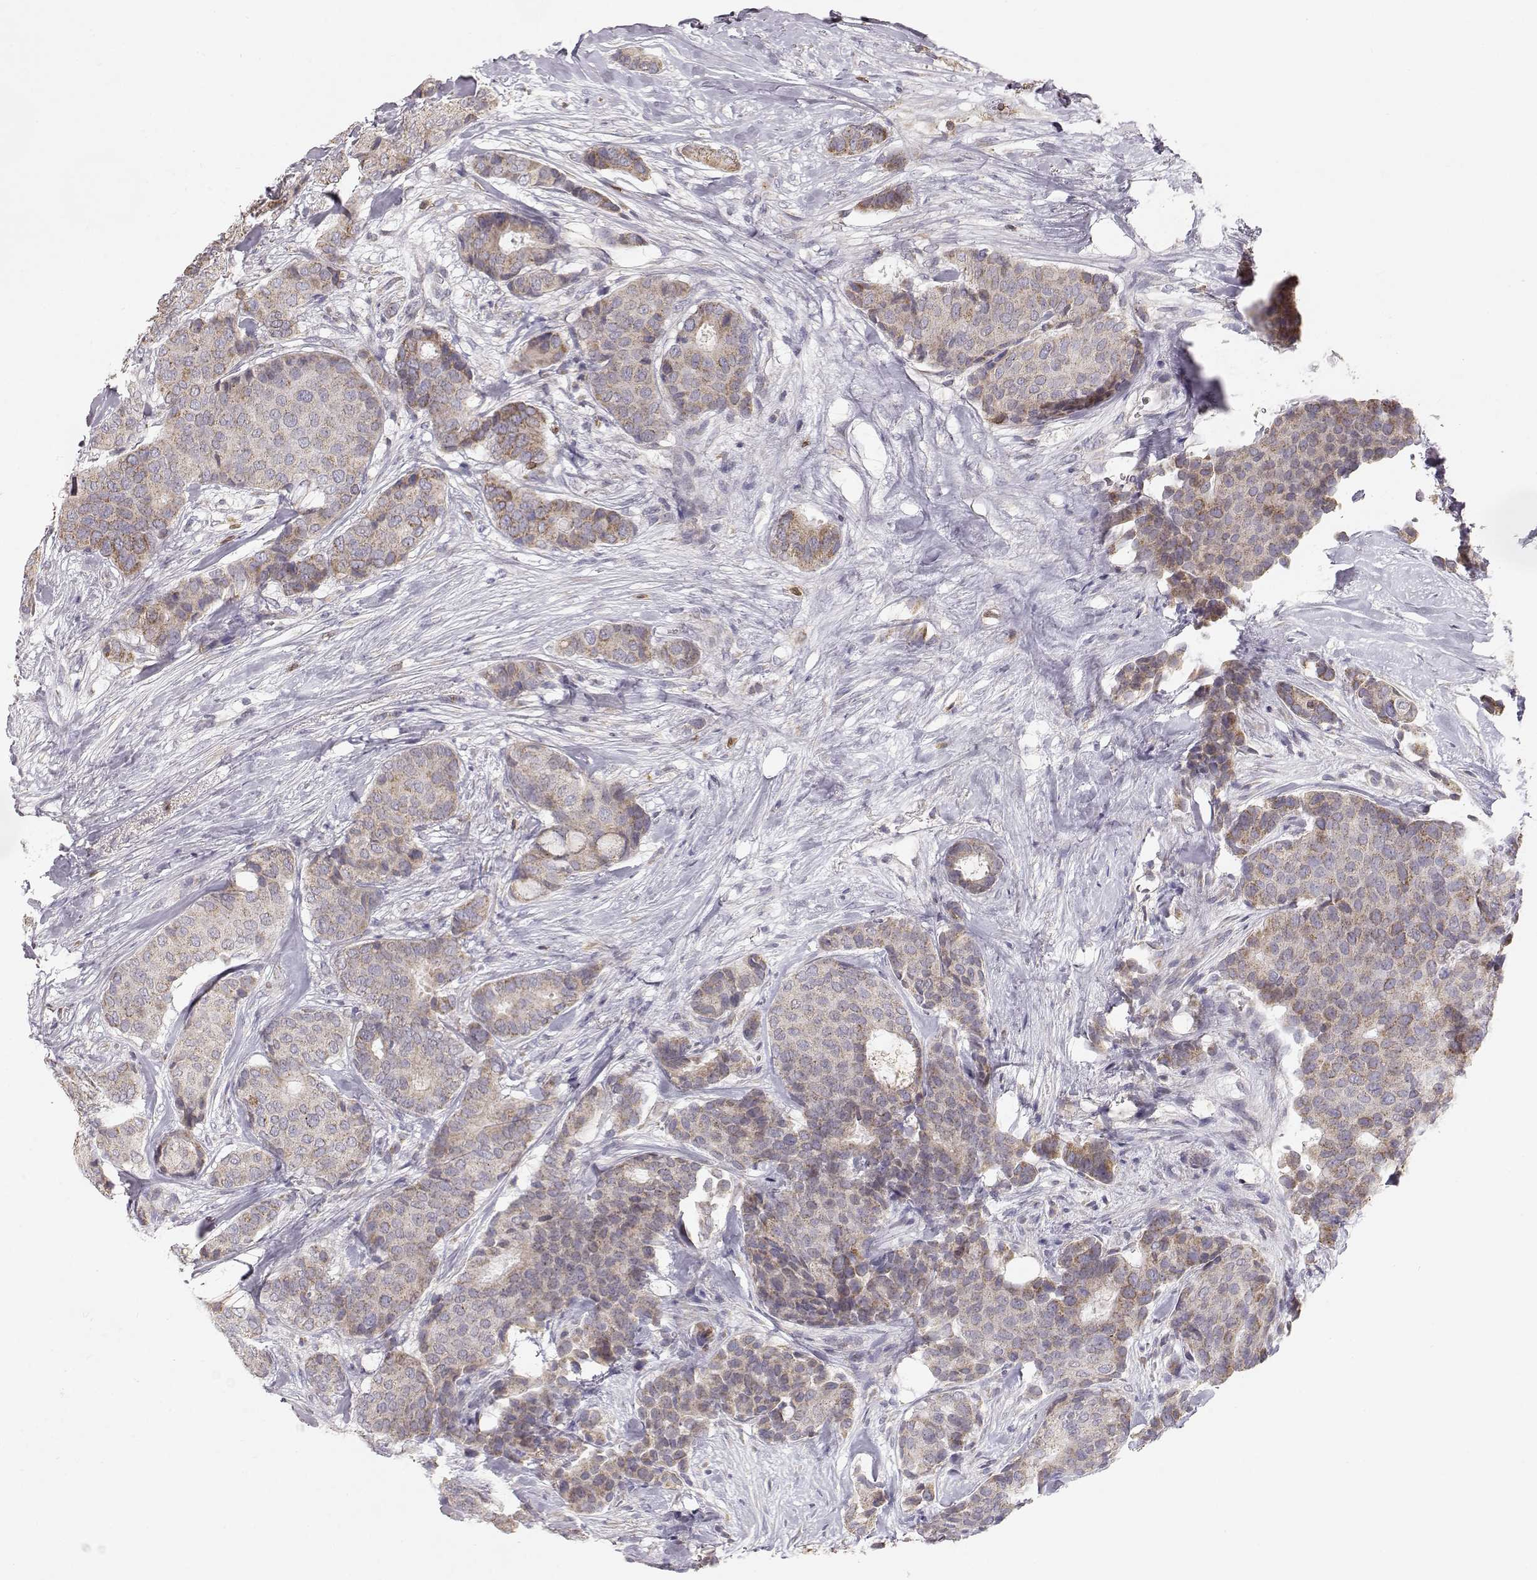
{"staining": {"intensity": "moderate", "quantity": "<25%", "location": "cytoplasmic/membranous"}, "tissue": "breast cancer", "cell_type": "Tumor cells", "image_type": "cancer", "snomed": [{"axis": "morphology", "description": "Duct carcinoma"}, {"axis": "topography", "description": "Breast"}], "caption": "A photomicrograph showing moderate cytoplasmic/membranous expression in approximately <25% of tumor cells in invasive ductal carcinoma (breast), as visualized by brown immunohistochemical staining.", "gene": "GRAP2", "patient": {"sex": "female", "age": 75}}